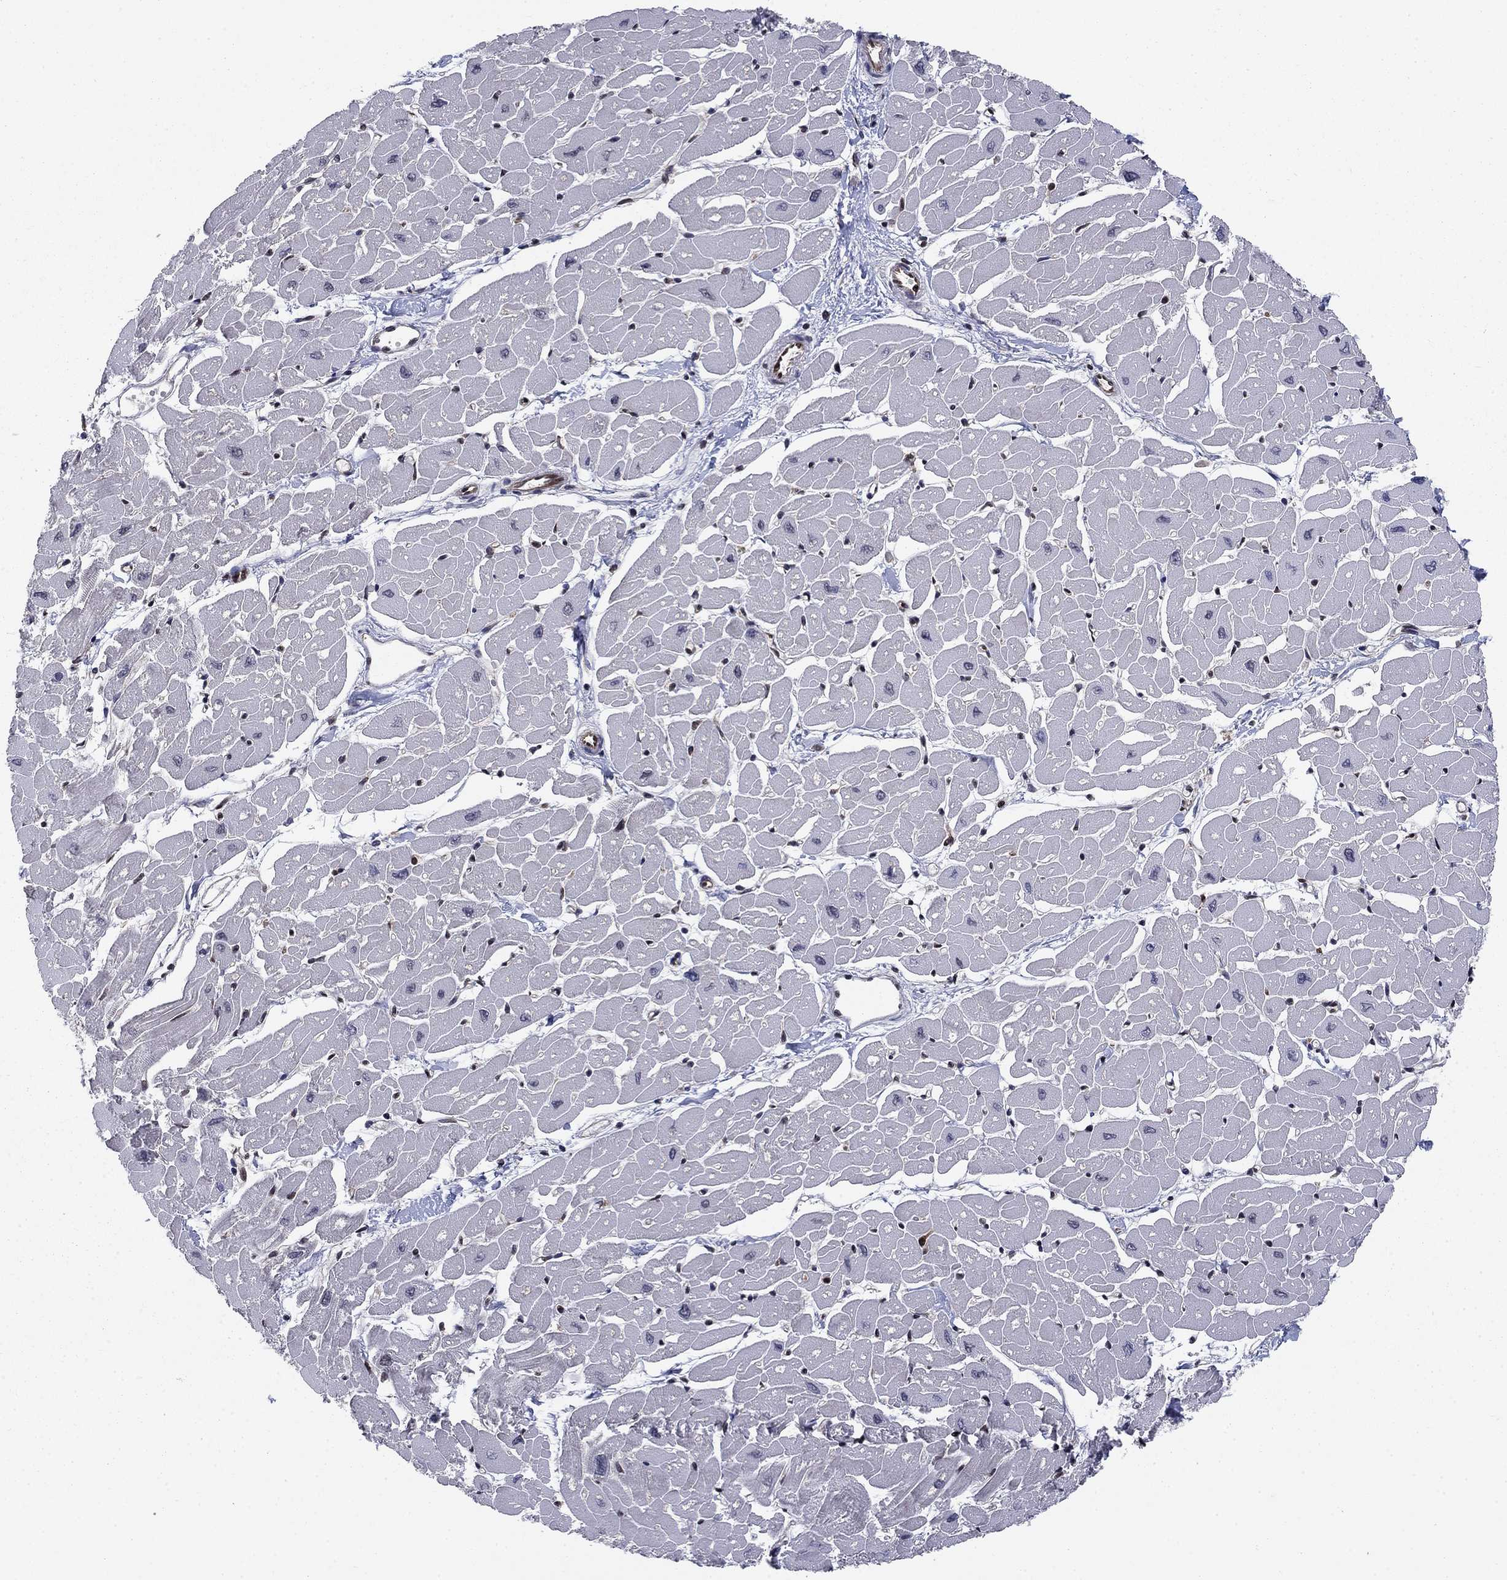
{"staining": {"intensity": "negative", "quantity": "none", "location": "none"}, "tissue": "heart muscle", "cell_type": "Cardiomyocytes", "image_type": "normal", "snomed": [{"axis": "morphology", "description": "Normal tissue, NOS"}, {"axis": "topography", "description": "Heart"}], "caption": "Immunohistochemical staining of benign human heart muscle shows no significant staining in cardiomyocytes.", "gene": "DNAJA1", "patient": {"sex": "male", "age": 57}}